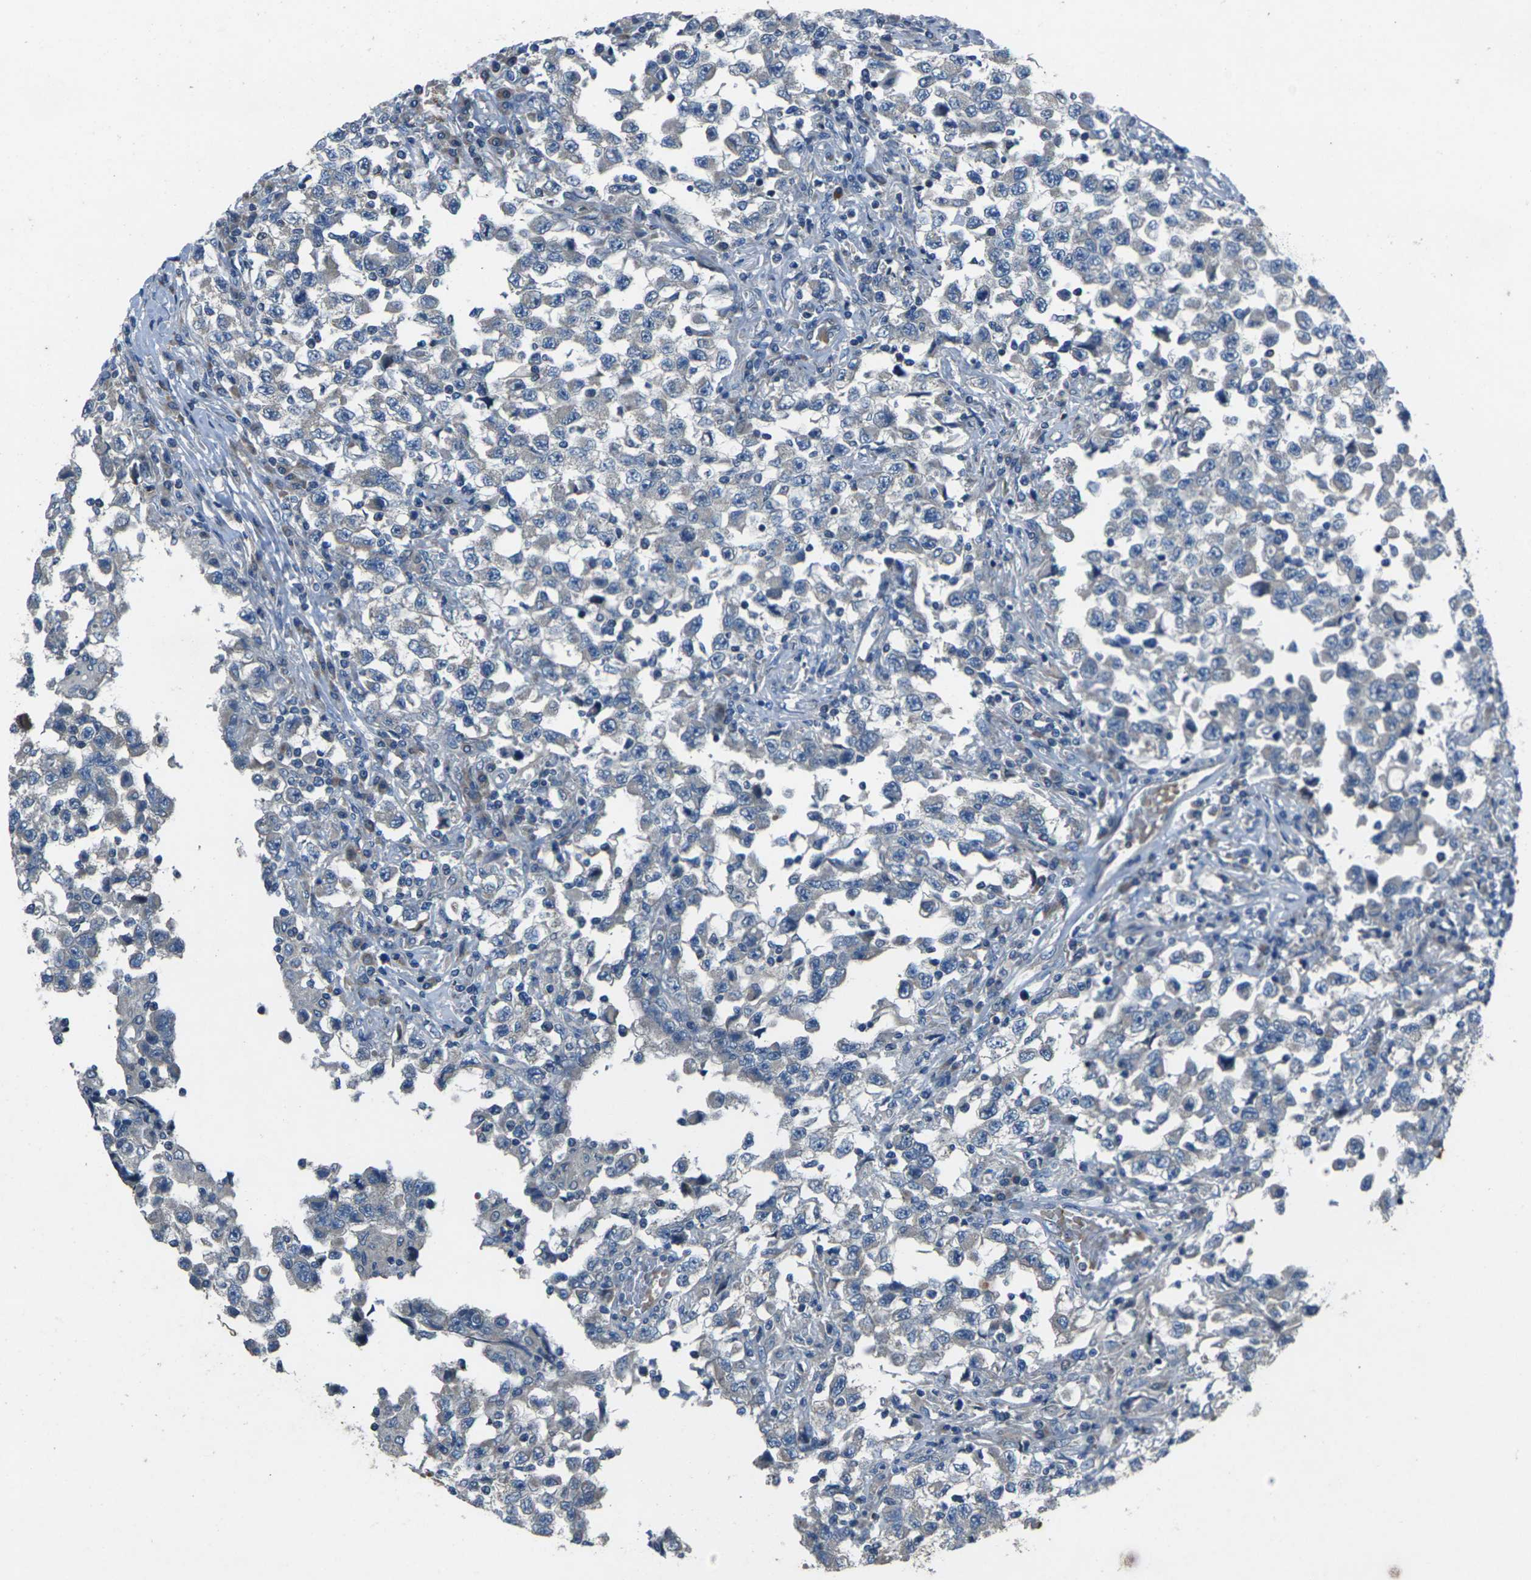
{"staining": {"intensity": "negative", "quantity": "none", "location": "none"}, "tissue": "testis cancer", "cell_type": "Tumor cells", "image_type": "cancer", "snomed": [{"axis": "morphology", "description": "Carcinoma, Embryonal, NOS"}, {"axis": "topography", "description": "Testis"}], "caption": "Immunohistochemistry of human testis cancer (embryonal carcinoma) displays no positivity in tumor cells.", "gene": "EDNRA", "patient": {"sex": "male", "age": 21}}